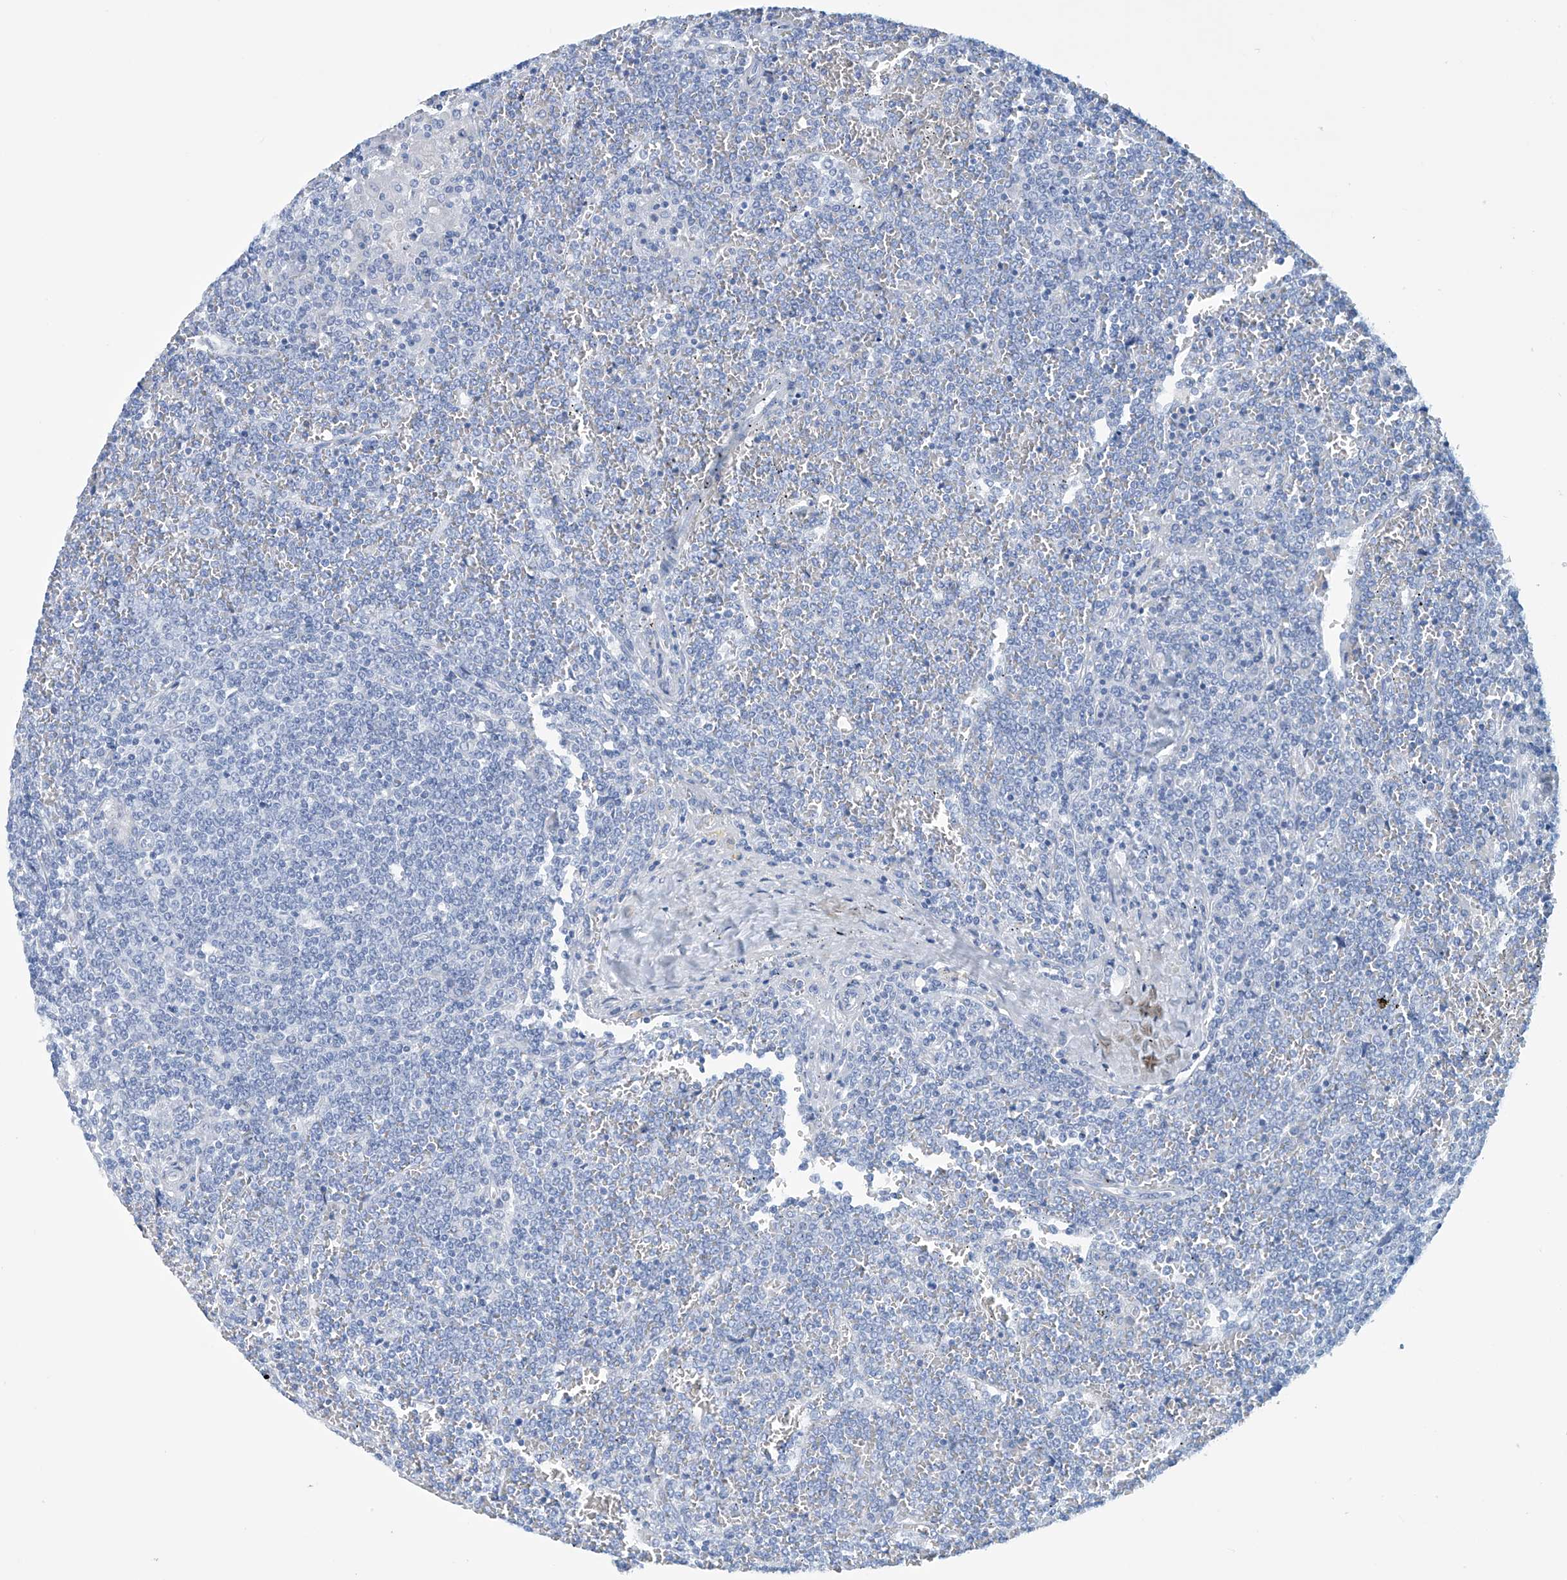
{"staining": {"intensity": "negative", "quantity": "none", "location": "none"}, "tissue": "lymphoma", "cell_type": "Tumor cells", "image_type": "cancer", "snomed": [{"axis": "morphology", "description": "Malignant lymphoma, non-Hodgkin's type, Low grade"}, {"axis": "topography", "description": "Spleen"}], "caption": "A histopathology image of human lymphoma is negative for staining in tumor cells. (DAB IHC with hematoxylin counter stain).", "gene": "DSP", "patient": {"sex": "female", "age": 19}}